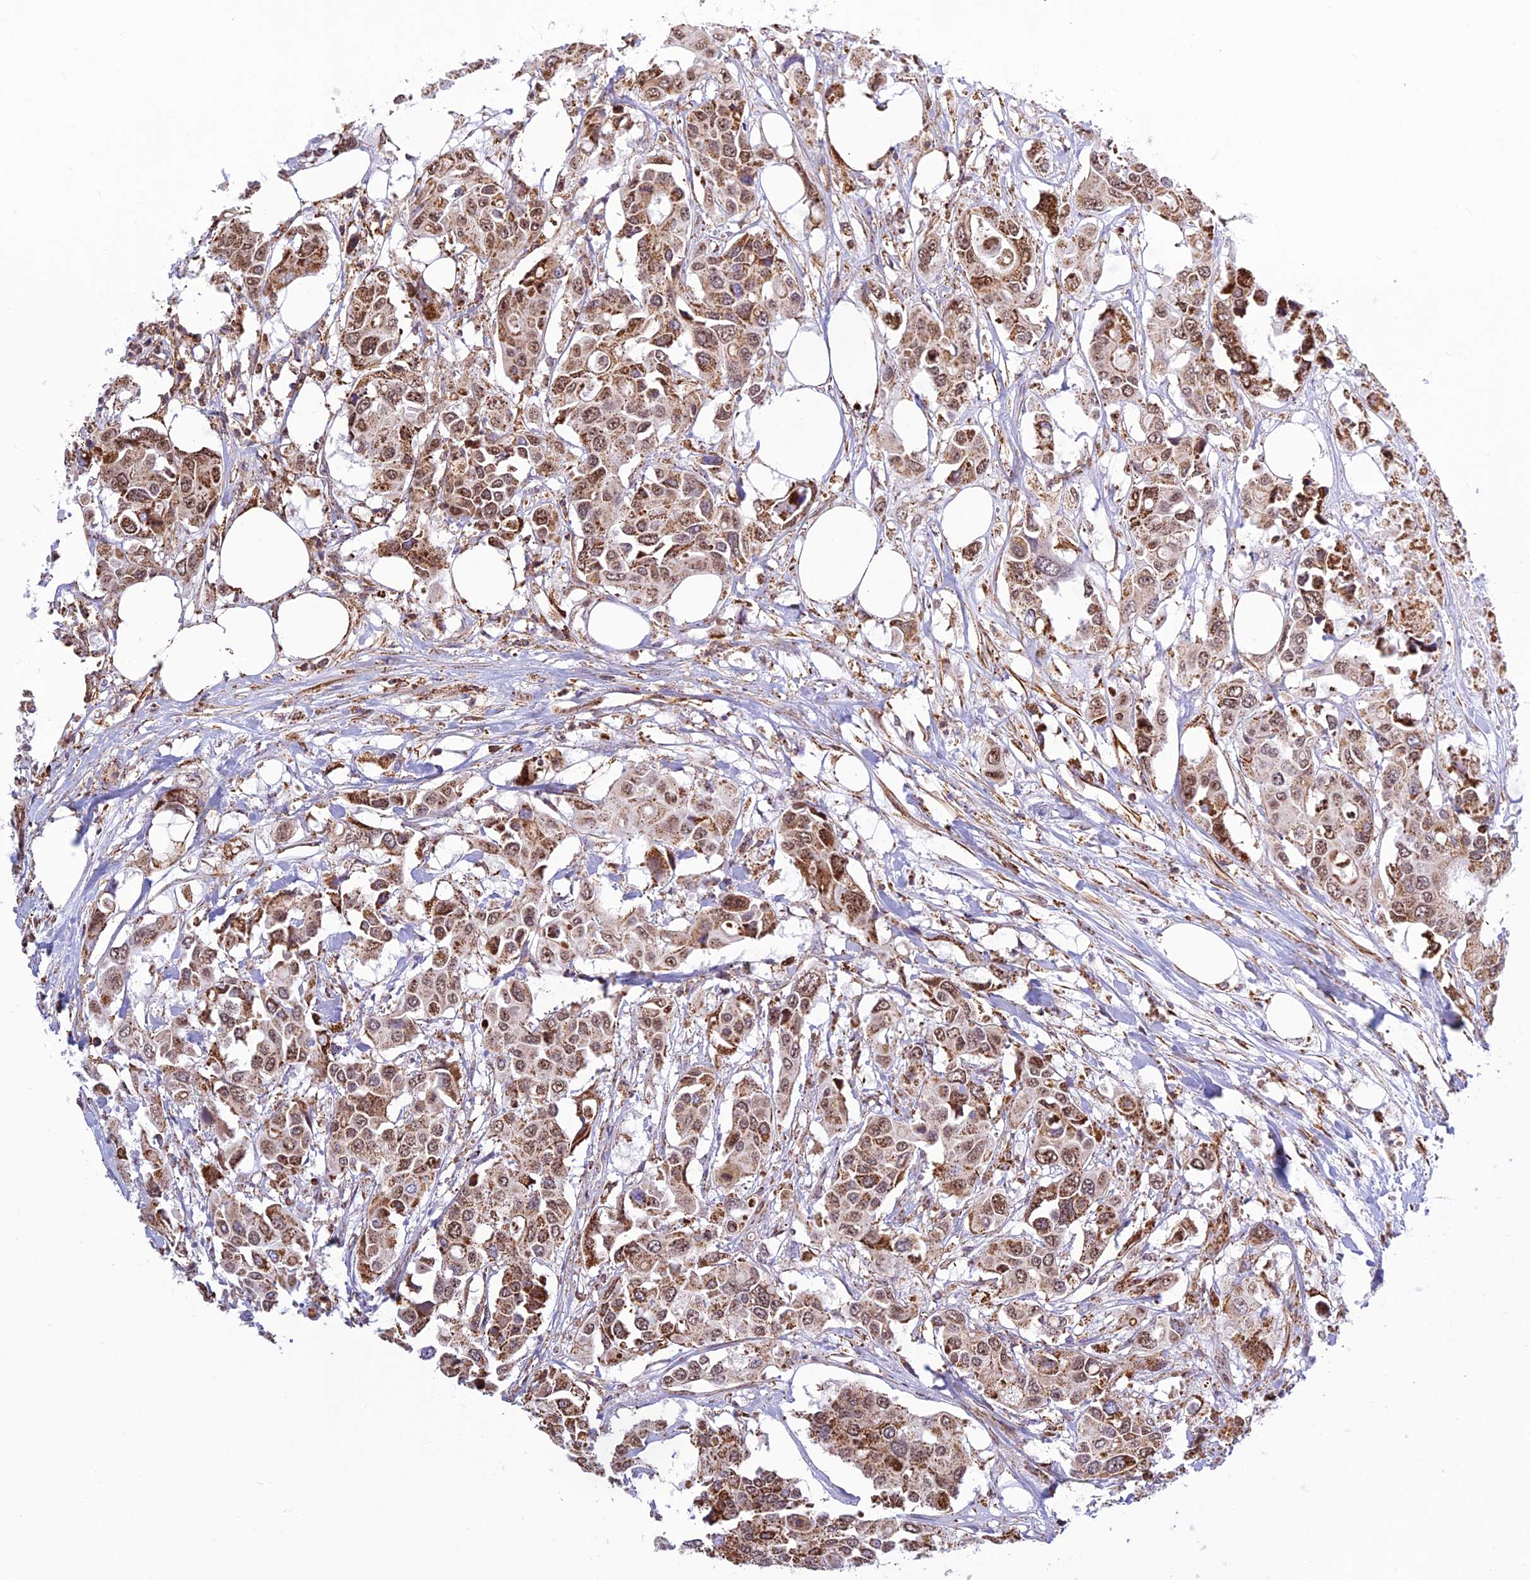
{"staining": {"intensity": "strong", "quantity": ">75%", "location": "cytoplasmic/membranous,nuclear"}, "tissue": "colorectal cancer", "cell_type": "Tumor cells", "image_type": "cancer", "snomed": [{"axis": "morphology", "description": "Adenocarcinoma, NOS"}, {"axis": "topography", "description": "Colon"}], "caption": "IHC photomicrograph of human colorectal adenocarcinoma stained for a protein (brown), which demonstrates high levels of strong cytoplasmic/membranous and nuclear positivity in approximately >75% of tumor cells.", "gene": "POLR1G", "patient": {"sex": "male", "age": 77}}